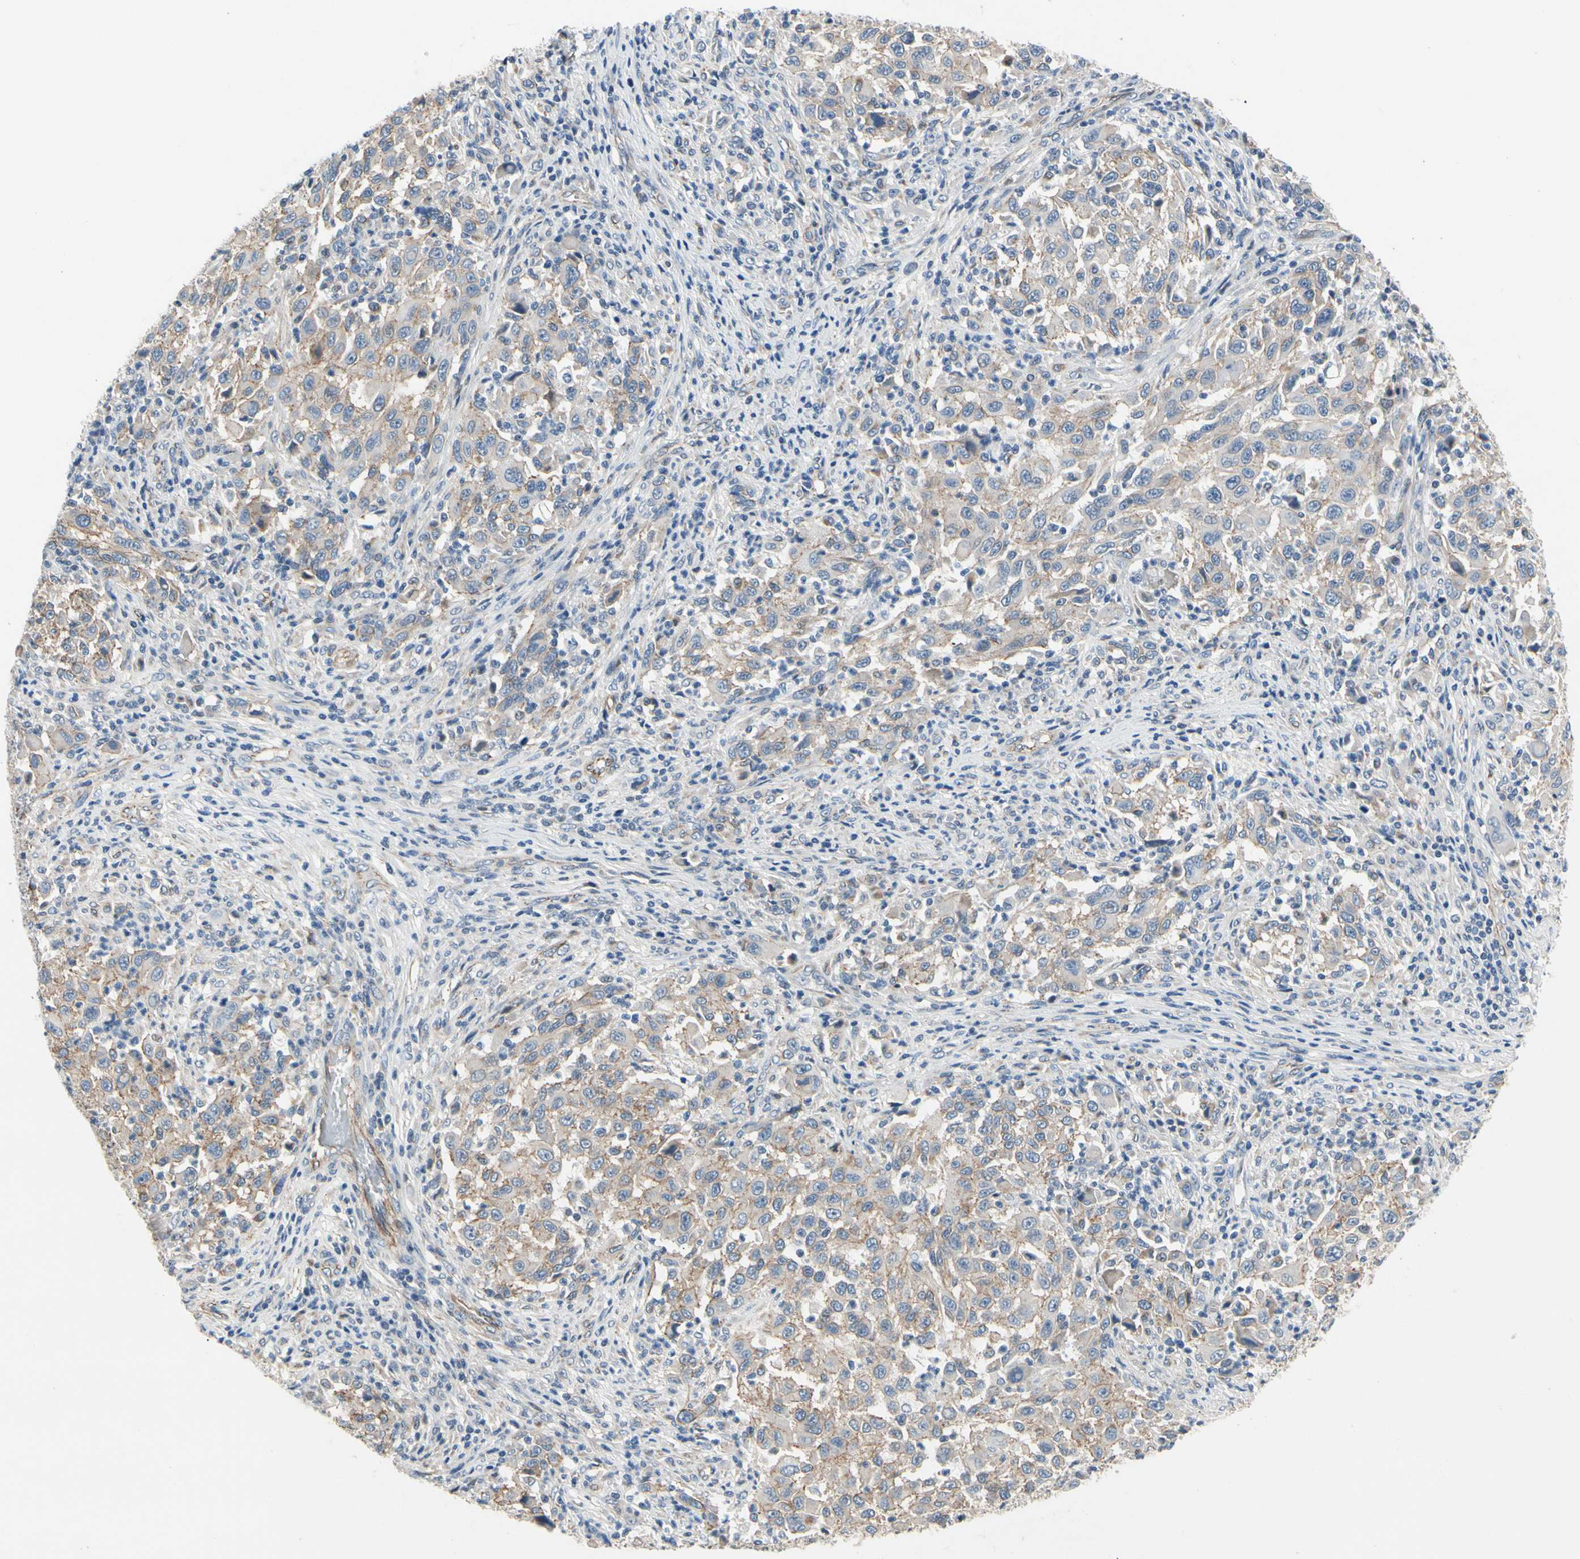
{"staining": {"intensity": "weak", "quantity": "<25%", "location": "cytoplasmic/membranous"}, "tissue": "melanoma", "cell_type": "Tumor cells", "image_type": "cancer", "snomed": [{"axis": "morphology", "description": "Malignant melanoma, Metastatic site"}, {"axis": "topography", "description": "Lymph node"}], "caption": "IHC of human melanoma shows no expression in tumor cells. (DAB IHC with hematoxylin counter stain).", "gene": "LGR6", "patient": {"sex": "male", "age": 61}}